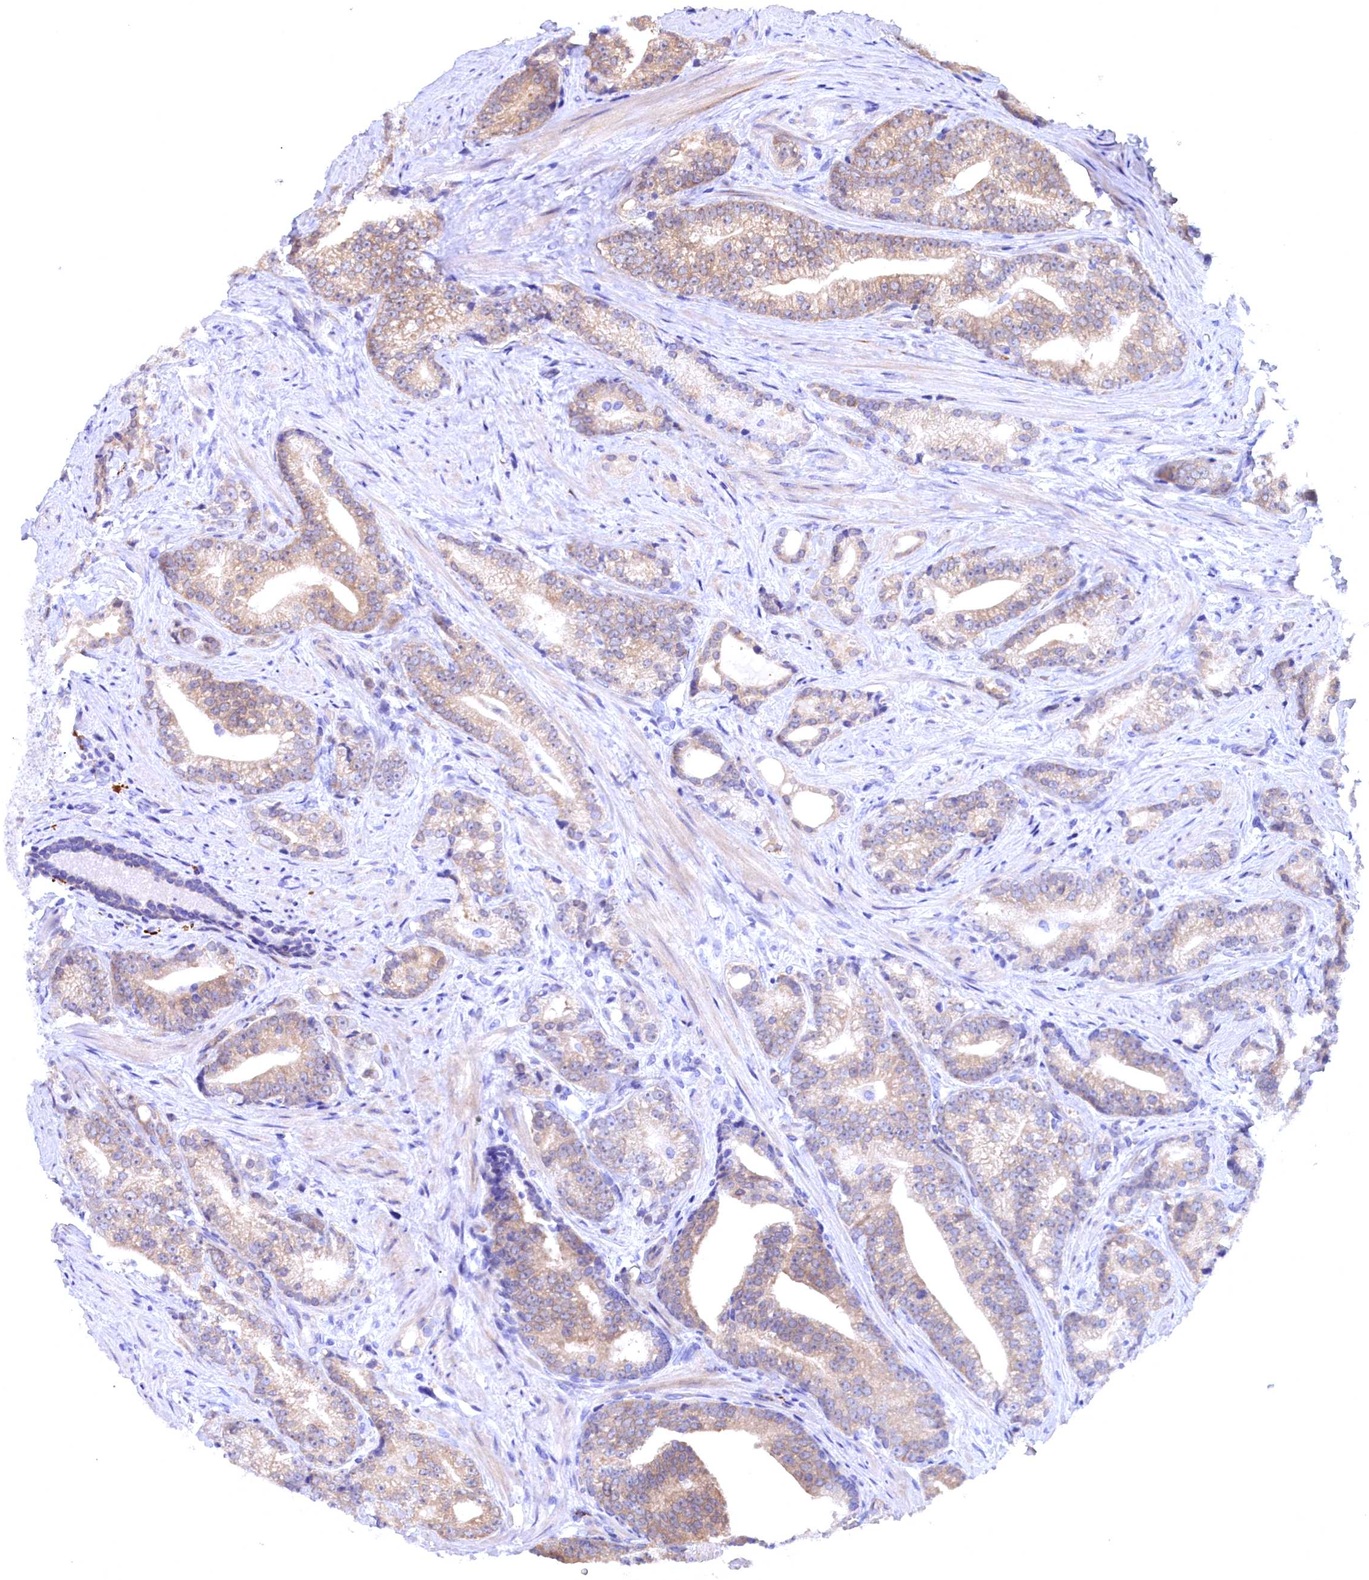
{"staining": {"intensity": "moderate", "quantity": ">75%", "location": "cytoplasmic/membranous"}, "tissue": "prostate cancer", "cell_type": "Tumor cells", "image_type": "cancer", "snomed": [{"axis": "morphology", "description": "Adenocarcinoma, Low grade"}, {"axis": "topography", "description": "Prostate"}], "caption": "IHC (DAB (3,3'-diaminobenzidine)) staining of human low-grade adenocarcinoma (prostate) reveals moderate cytoplasmic/membranous protein staining in approximately >75% of tumor cells.", "gene": "JPT2", "patient": {"sex": "male", "age": 71}}